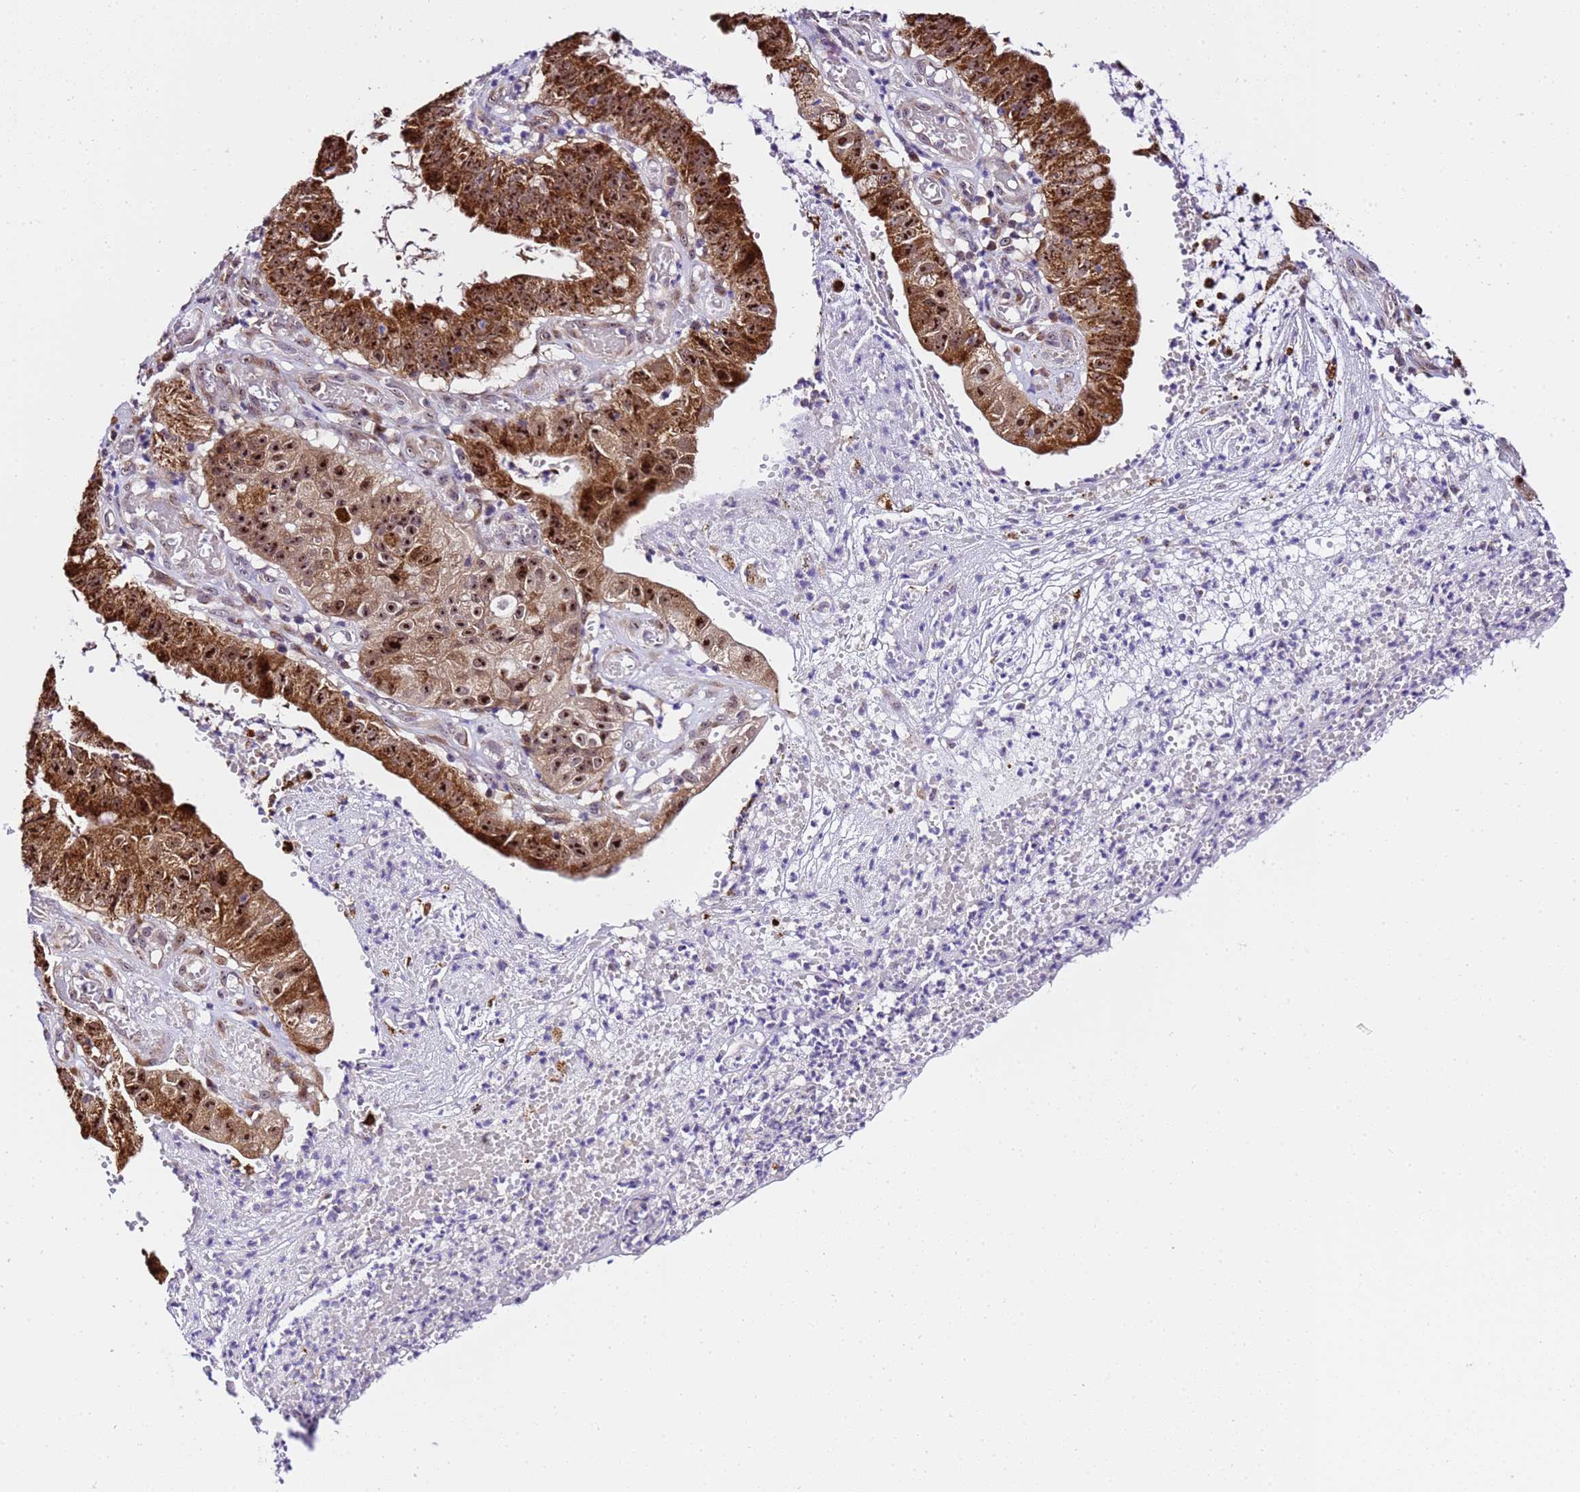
{"staining": {"intensity": "strong", "quantity": ">75%", "location": "cytoplasmic/membranous,nuclear"}, "tissue": "stomach cancer", "cell_type": "Tumor cells", "image_type": "cancer", "snomed": [{"axis": "morphology", "description": "Adenocarcinoma, NOS"}, {"axis": "topography", "description": "Stomach"}], "caption": "A high amount of strong cytoplasmic/membranous and nuclear positivity is present in about >75% of tumor cells in adenocarcinoma (stomach) tissue. Using DAB (brown) and hematoxylin (blue) stains, captured at high magnification using brightfield microscopy.", "gene": "SLX4IP", "patient": {"sex": "male", "age": 59}}